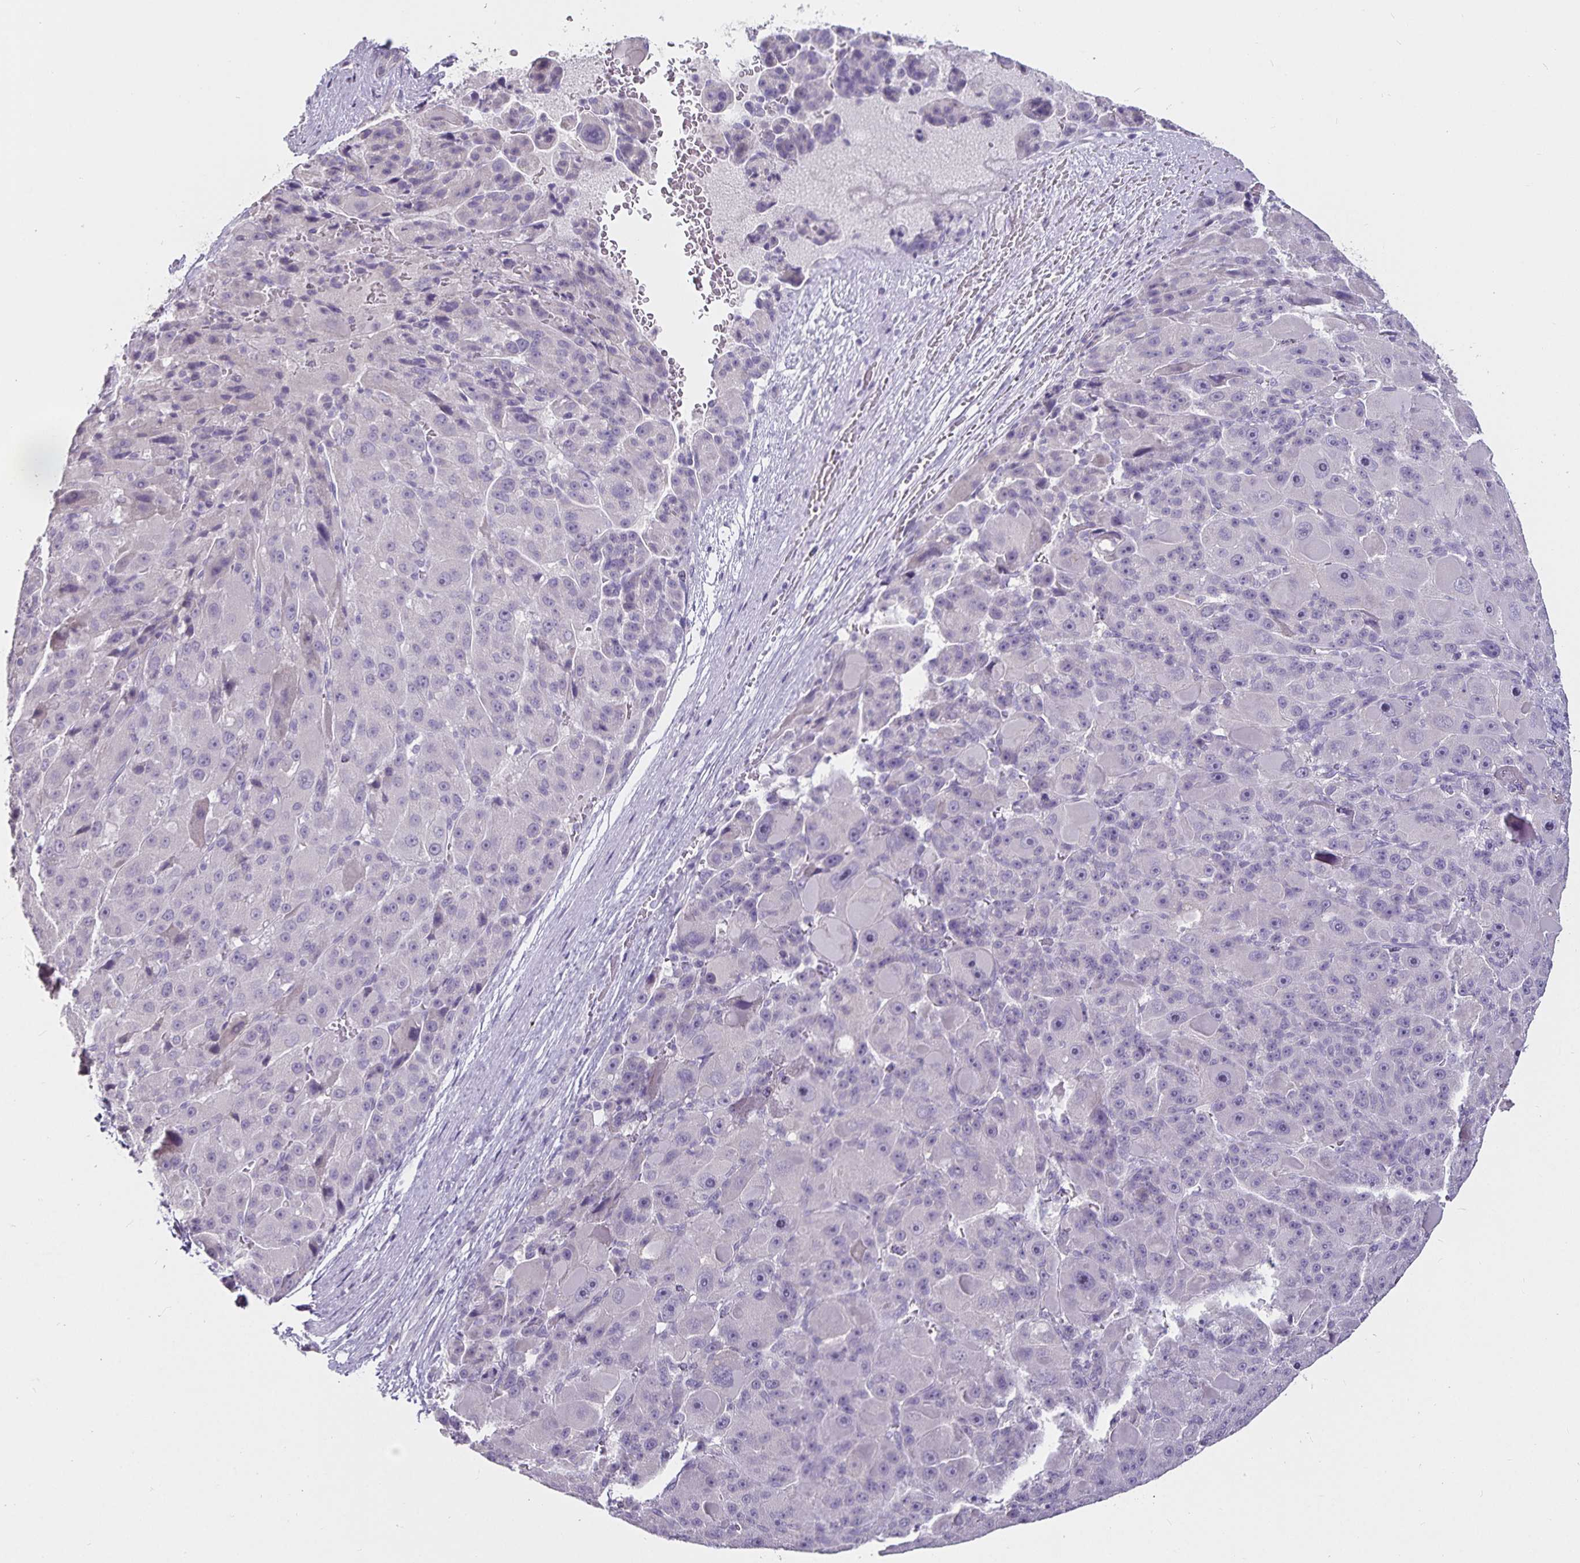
{"staining": {"intensity": "negative", "quantity": "none", "location": "none"}, "tissue": "liver cancer", "cell_type": "Tumor cells", "image_type": "cancer", "snomed": [{"axis": "morphology", "description": "Carcinoma, Hepatocellular, NOS"}, {"axis": "topography", "description": "Liver"}], "caption": "Immunohistochemical staining of liver cancer (hepatocellular carcinoma) reveals no significant expression in tumor cells.", "gene": "CA12", "patient": {"sex": "male", "age": 76}}